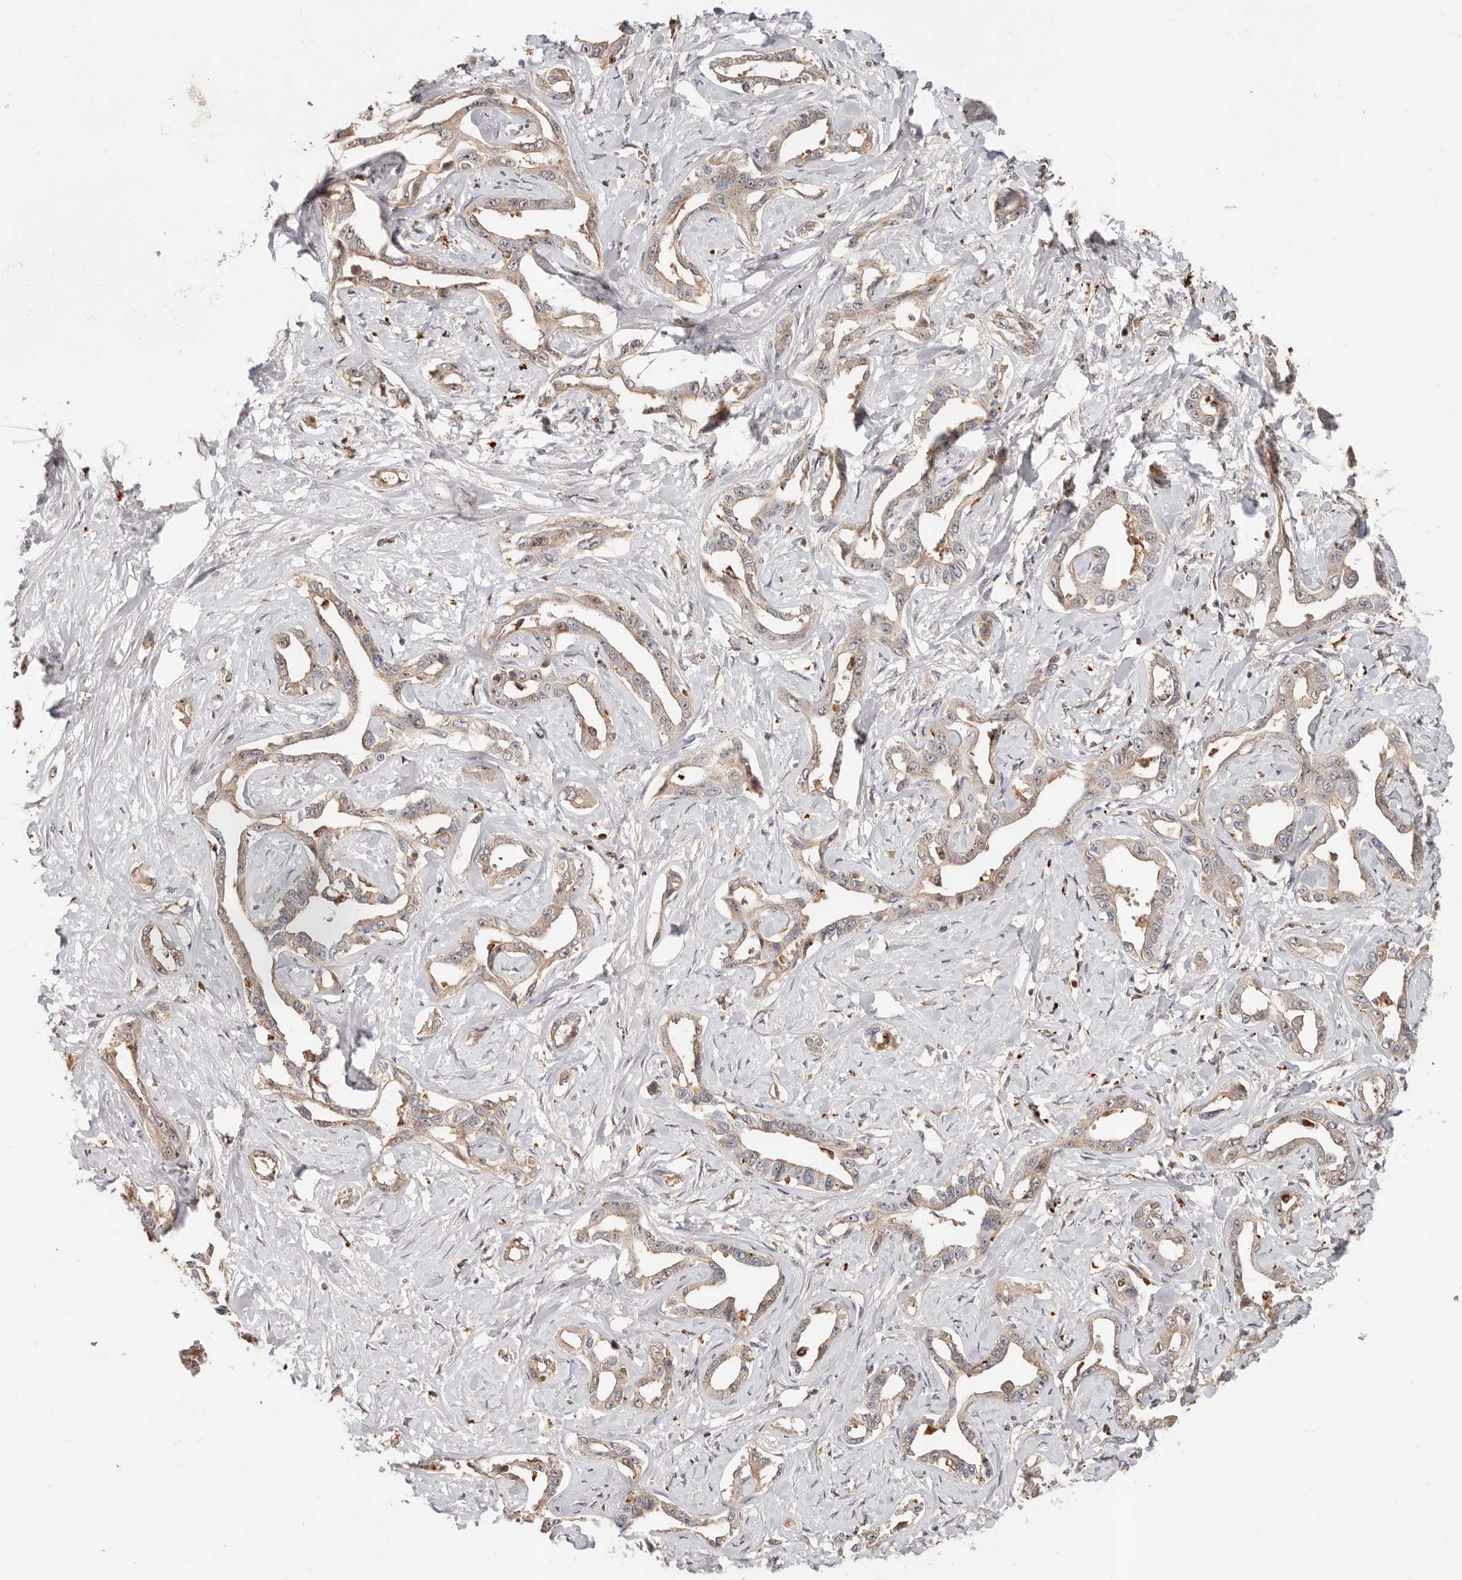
{"staining": {"intensity": "weak", "quantity": ">75%", "location": "cytoplasmic/membranous"}, "tissue": "liver cancer", "cell_type": "Tumor cells", "image_type": "cancer", "snomed": [{"axis": "morphology", "description": "Cholangiocarcinoma"}, {"axis": "topography", "description": "Liver"}], "caption": "DAB immunohistochemical staining of human cholangiocarcinoma (liver) demonstrates weak cytoplasmic/membranous protein staining in about >75% of tumor cells. Nuclei are stained in blue.", "gene": "ZRANB1", "patient": {"sex": "male", "age": 59}}